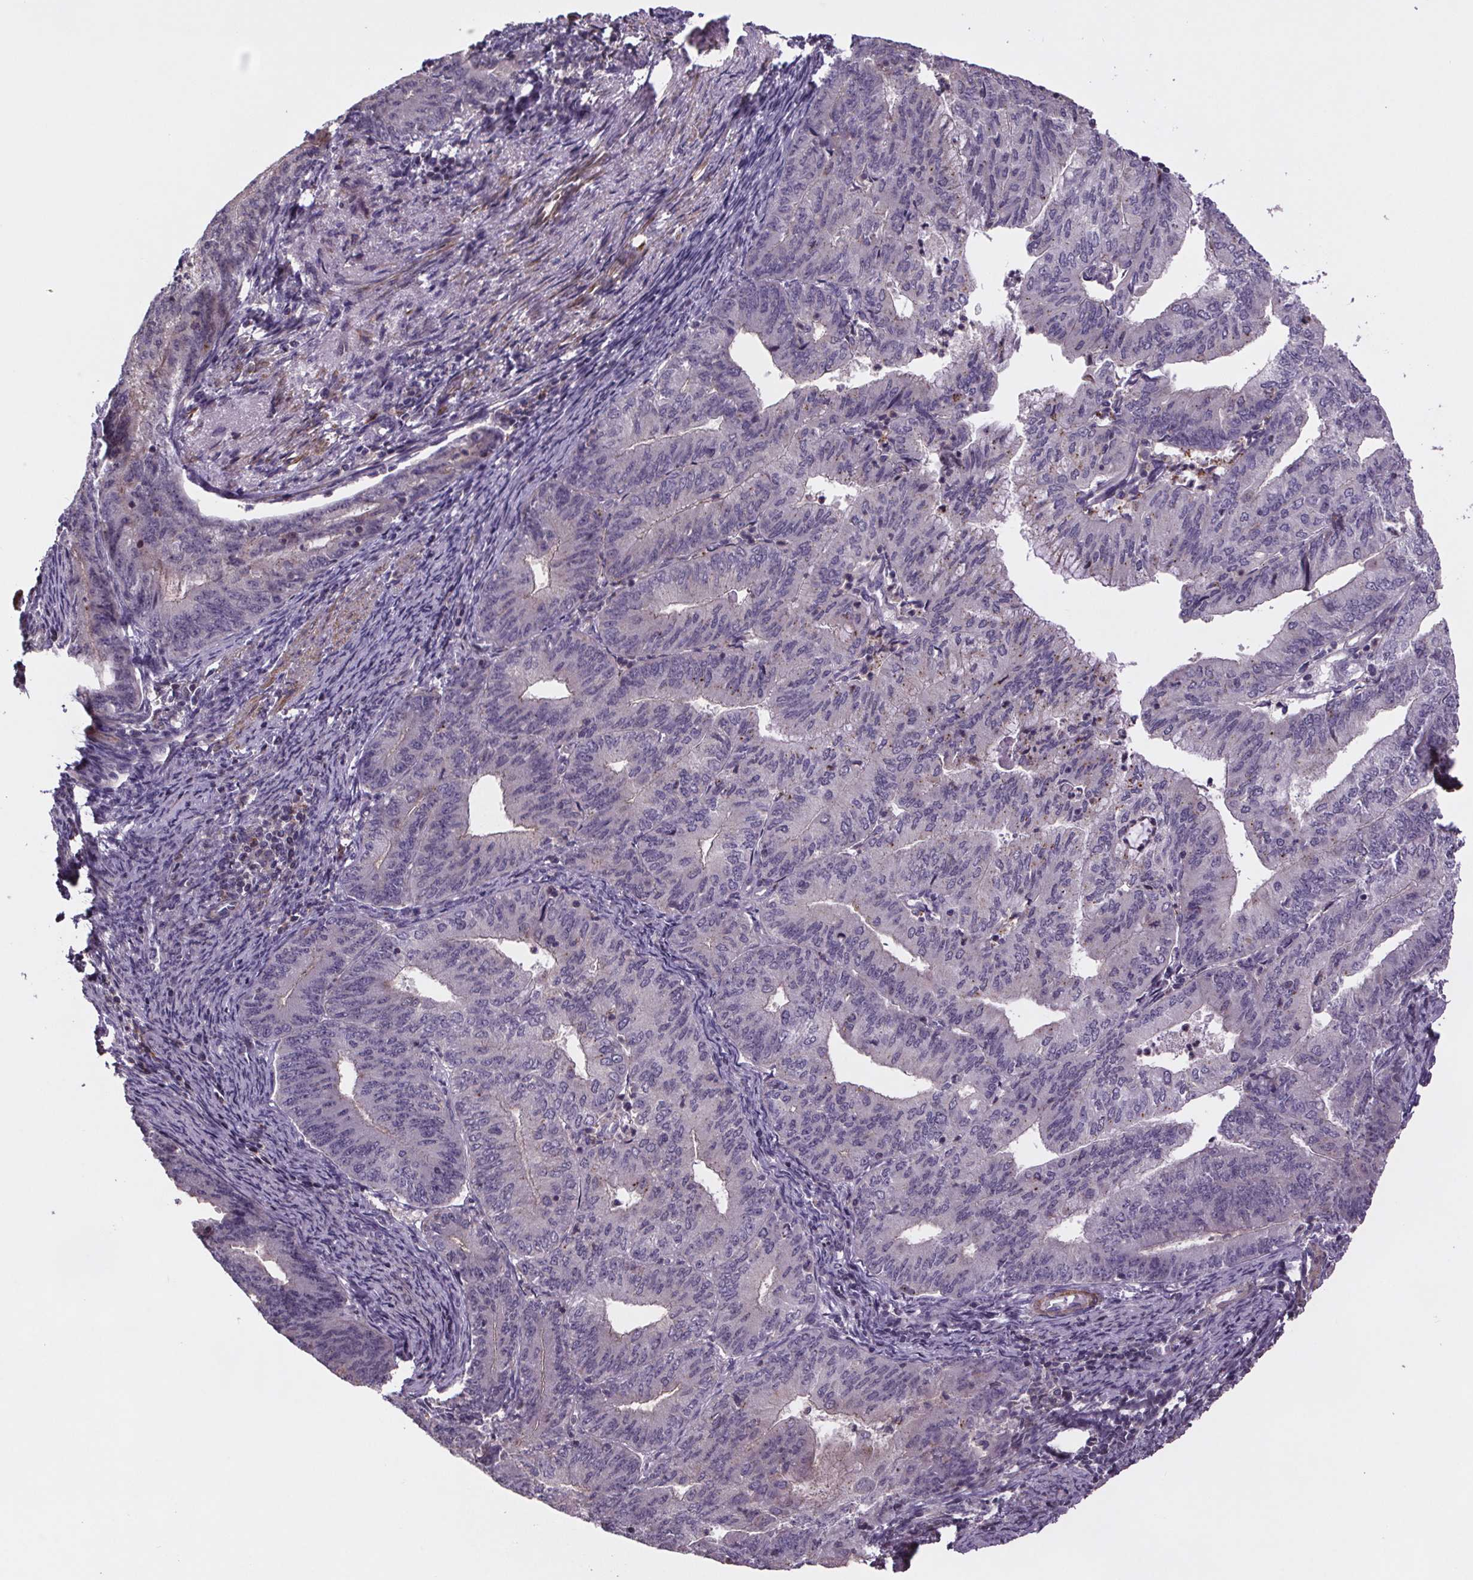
{"staining": {"intensity": "negative", "quantity": "none", "location": "none"}, "tissue": "endometrial cancer", "cell_type": "Tumor cells", "image_type": "cancer", "snomed": [{"axis": "morphology", "description": "Adenocarcinoma, NOS"}, {"axis": "morphology", "description": "Adenocarcinoma, metastatic, NOS"}, {"axis": "topography", "description": "Adipose tissue"}, {"axis": "topography", "description": "Endometrium"}], "caption": "The IHC image has no significant staining in tumor cells of endometrial adenocarcinoma tissue. The staining is performed using DAB (3,3'-diaminobenzidine) brown chromogen with nuclei counter-stained in using hematoxylin.", "gene": "CLN3", "patient": {"sex": "female", "age": 67}}